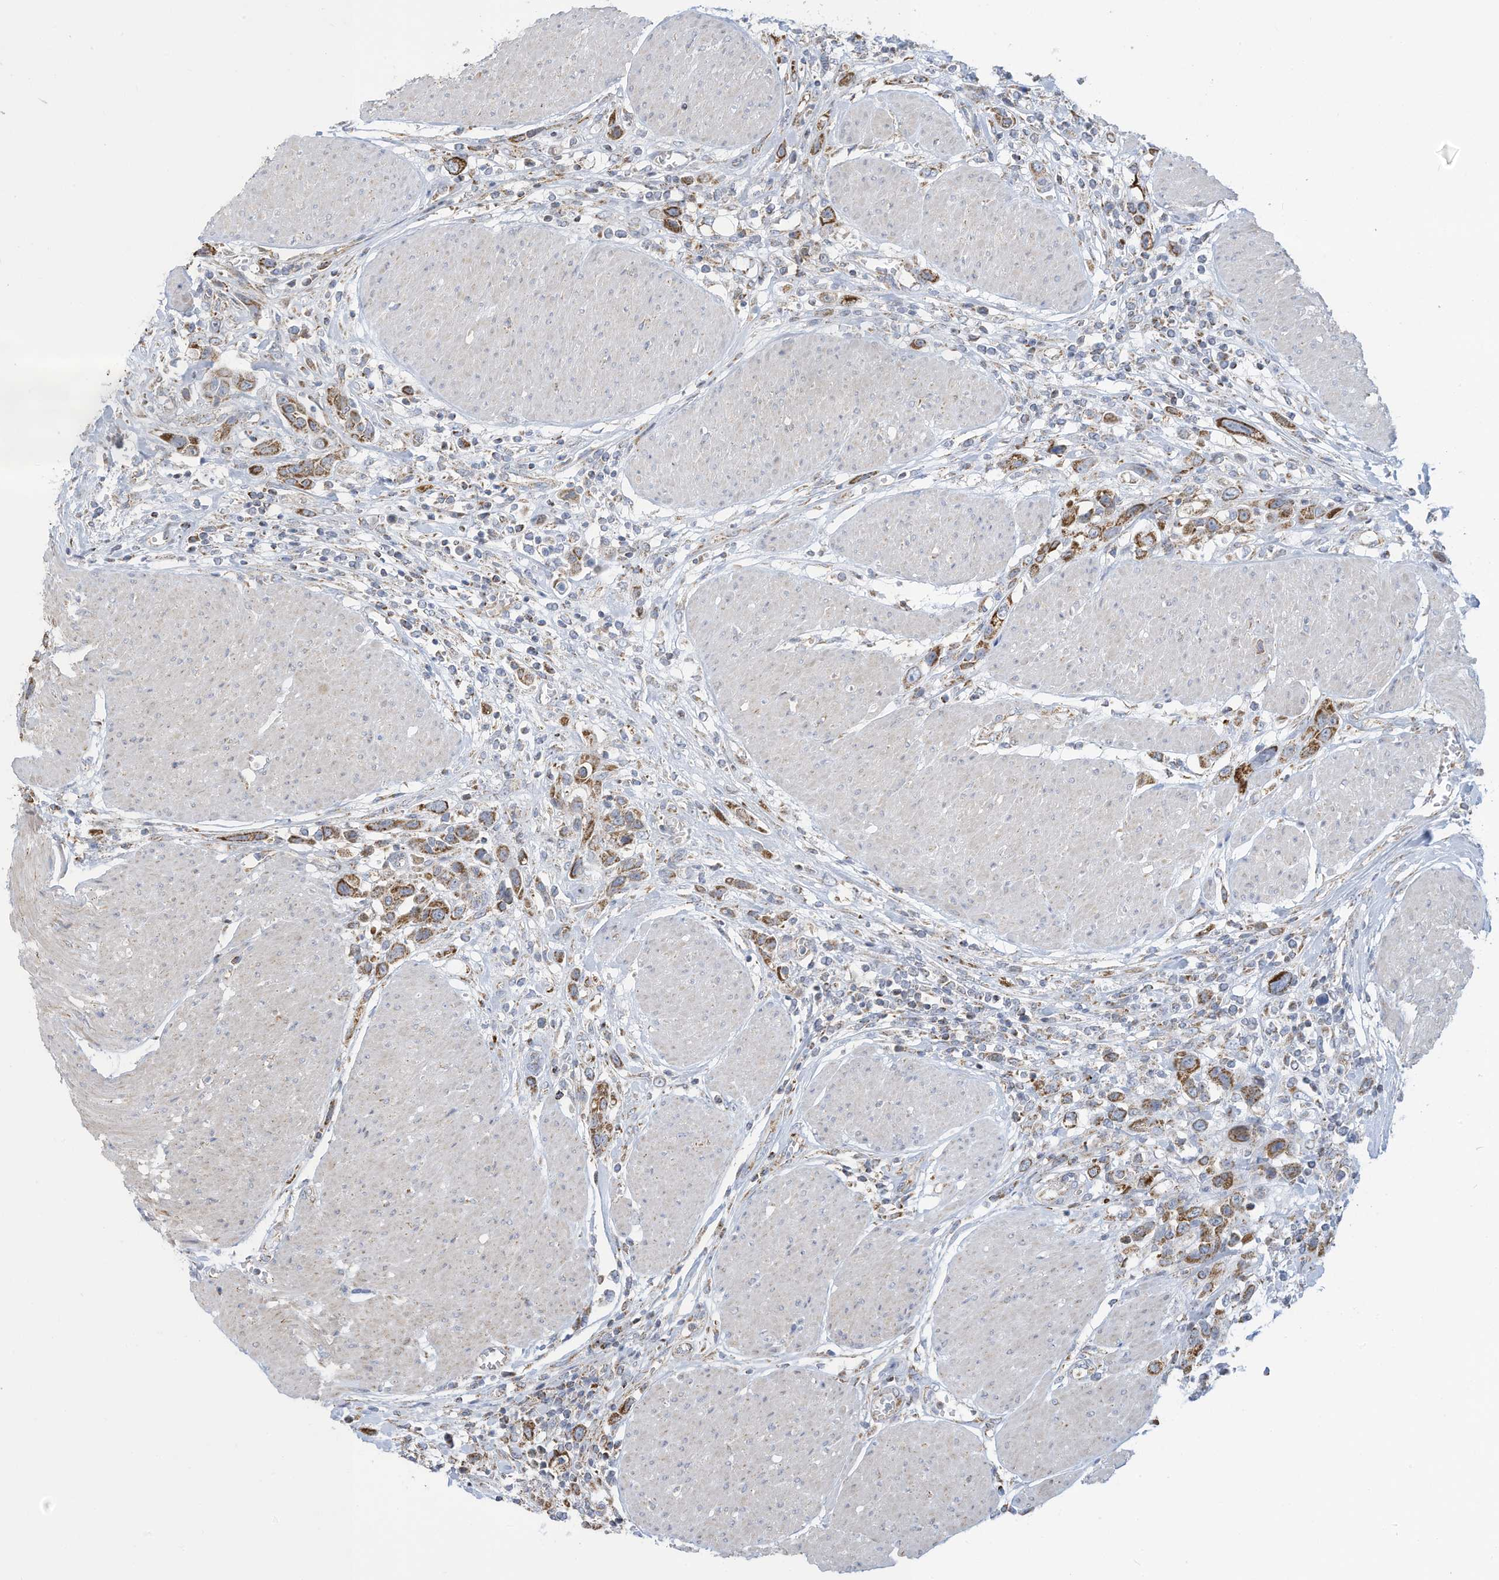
{"staining": {"intensity": "moderate", "quantity": ">75%", "location": "cytoplasmic/membranous"}, "tissue": "urothelial cancer", "cell_type": "Tumor cells", "image_type": "cancer", "snomed": [{"axis": "morphology", "description": "Urothelial carcinoma, High grade"}, {"axis": "topography", "description": "Urinary bladder"}], "caption": "A medium amount of moderate cytoplasmic/membranous positivity is identified in approximately >75% of tumor cells in high-grade urothelial carcinoma tissue. The protein of interest is stained brown, and the nuclei are stained in blue (DAB (3,3'-diaminobenzidine) IHC with brightfield microscopy, high magnification).", "gene": "NLN", "patient": {"sex": "male", "age": 50}}